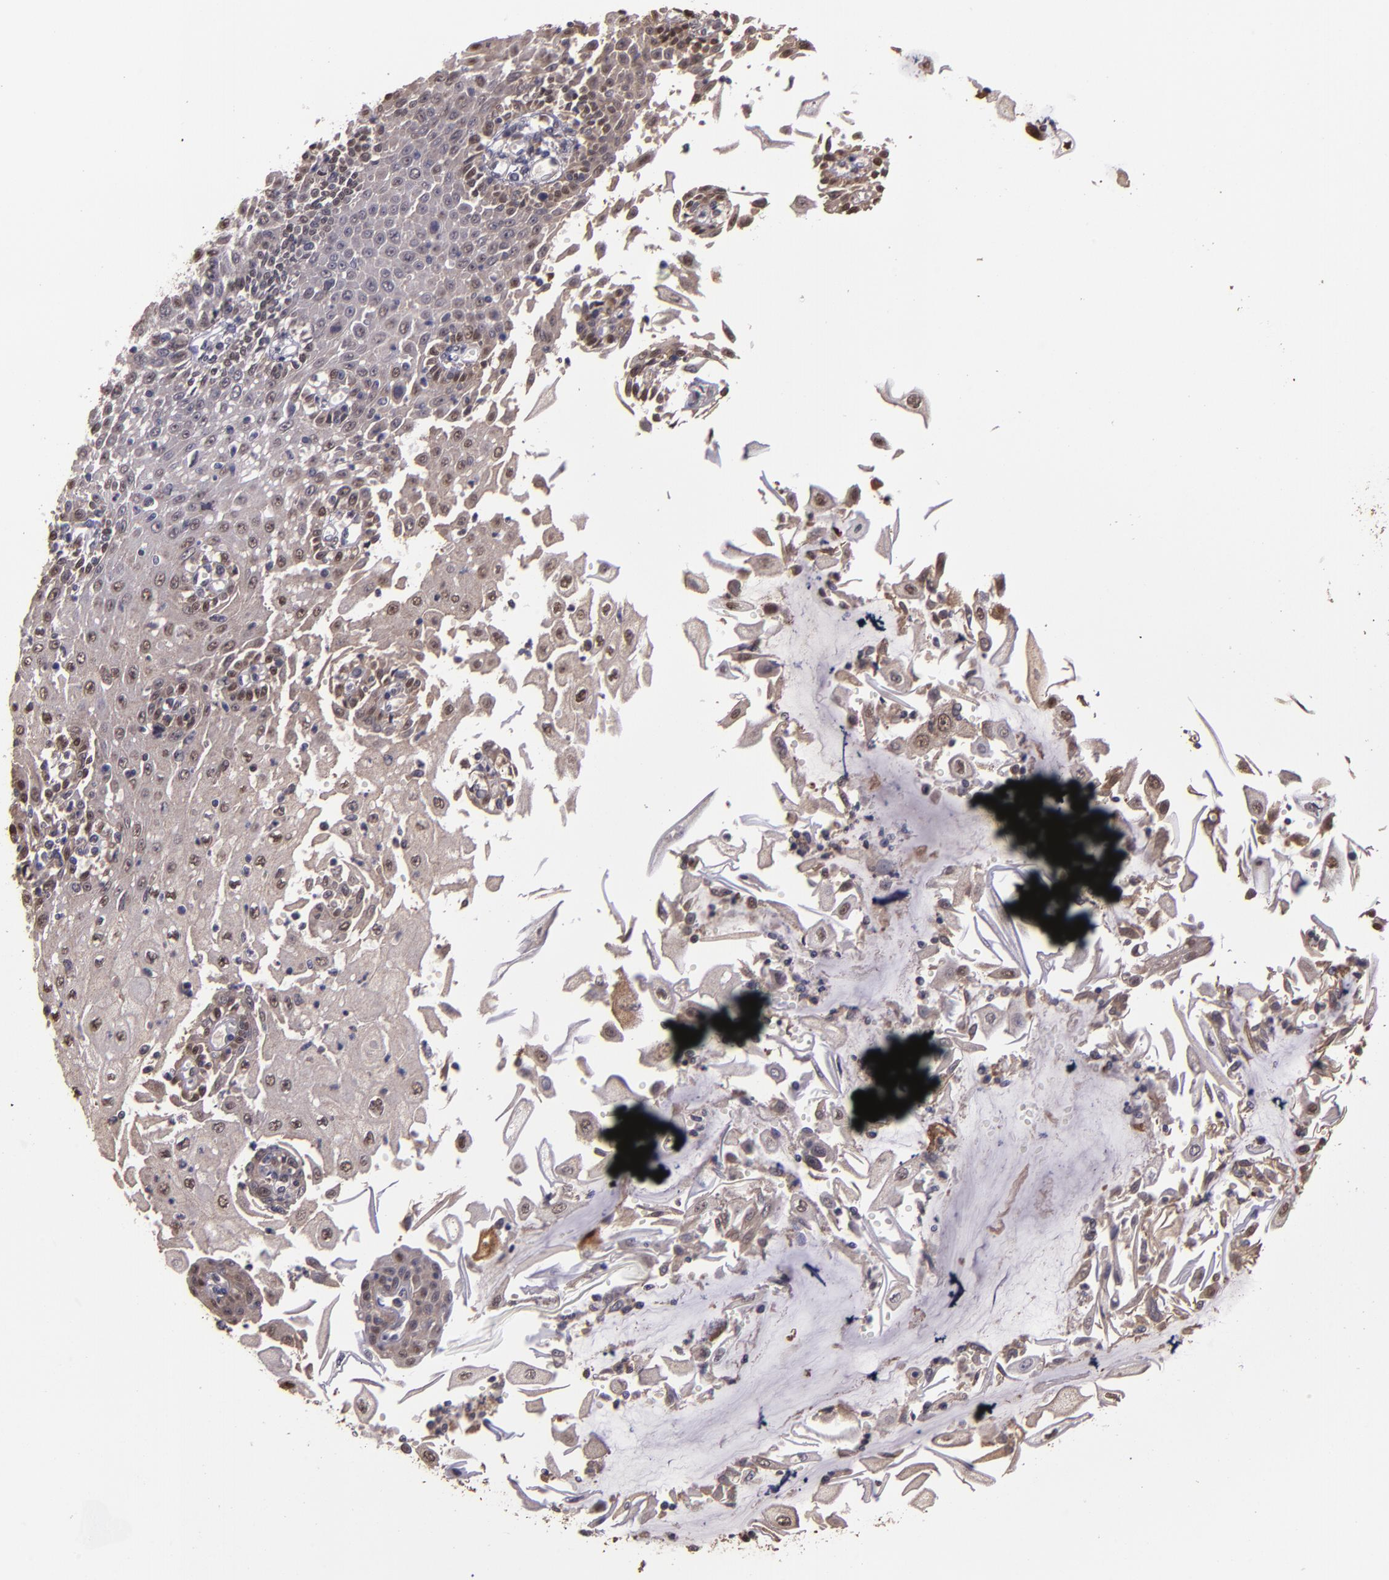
{"staining": {"intensity": "weak", "quantity": "25%-75%", "location": "cytoplasmic/membranous,nuclear"}, "tissue": "esophagus", "cell_type": "Squamous epithelial cells", "image_type": "normal", "snomed": [{"axis": "morphology", "description": "Normal tissue, NOS"}, {"axis": "topography", "description": "Esophagus"}], "caption": "Immunohistochemical staining of normal human esophagus exhibits 25%-75% levels of weak cytoplasmic/membranous,nuclear protein staining in approximately 25%-75% of squamous epithelial cells. Nuclei are stained in blue.", "gene": "SERPINF2", "patient": {"sex": "male", "age": 65}}